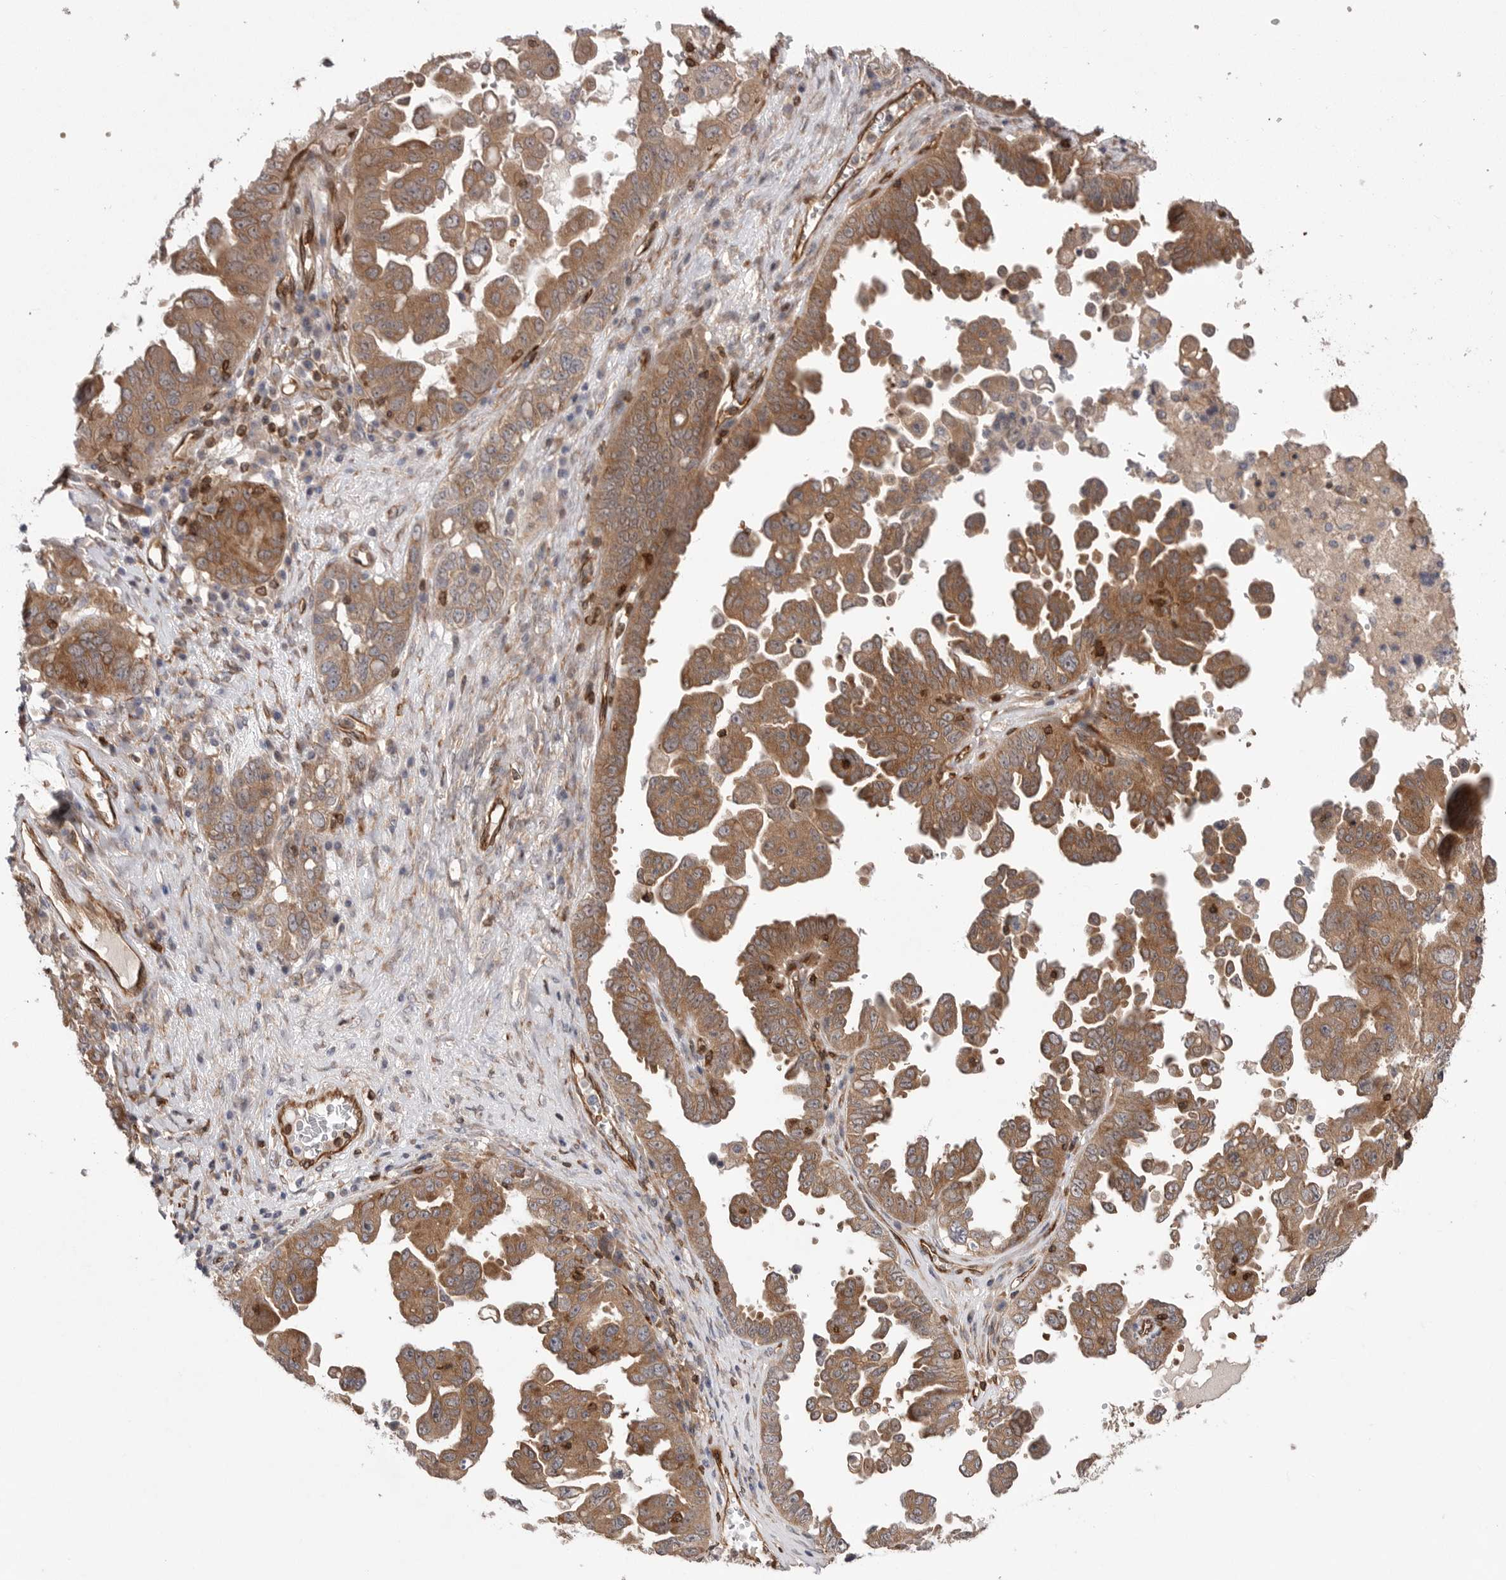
{"staining": {"intensity": "moderate", "quantity": ">75%", "location": "cytoplasmic/membranous"}, "tissue": "ovarian cancer", "cell_type": "Tumor cells", "image_type": "cancer", "snomed": [{"axis": "morphology", "description": "Carcinoma, endometroid"}, {"axis": "topography", "description": "Ovary"}], "caption": "Approximately >75% of tumor cells in human ovarian endometroid carcinoma reveal moderate cytoplasmic/membranous protein staining as visualized by brown immunohistochemical staining.", "gene": "PRKCH", "patient": {"sex": "female", "age": 62}}